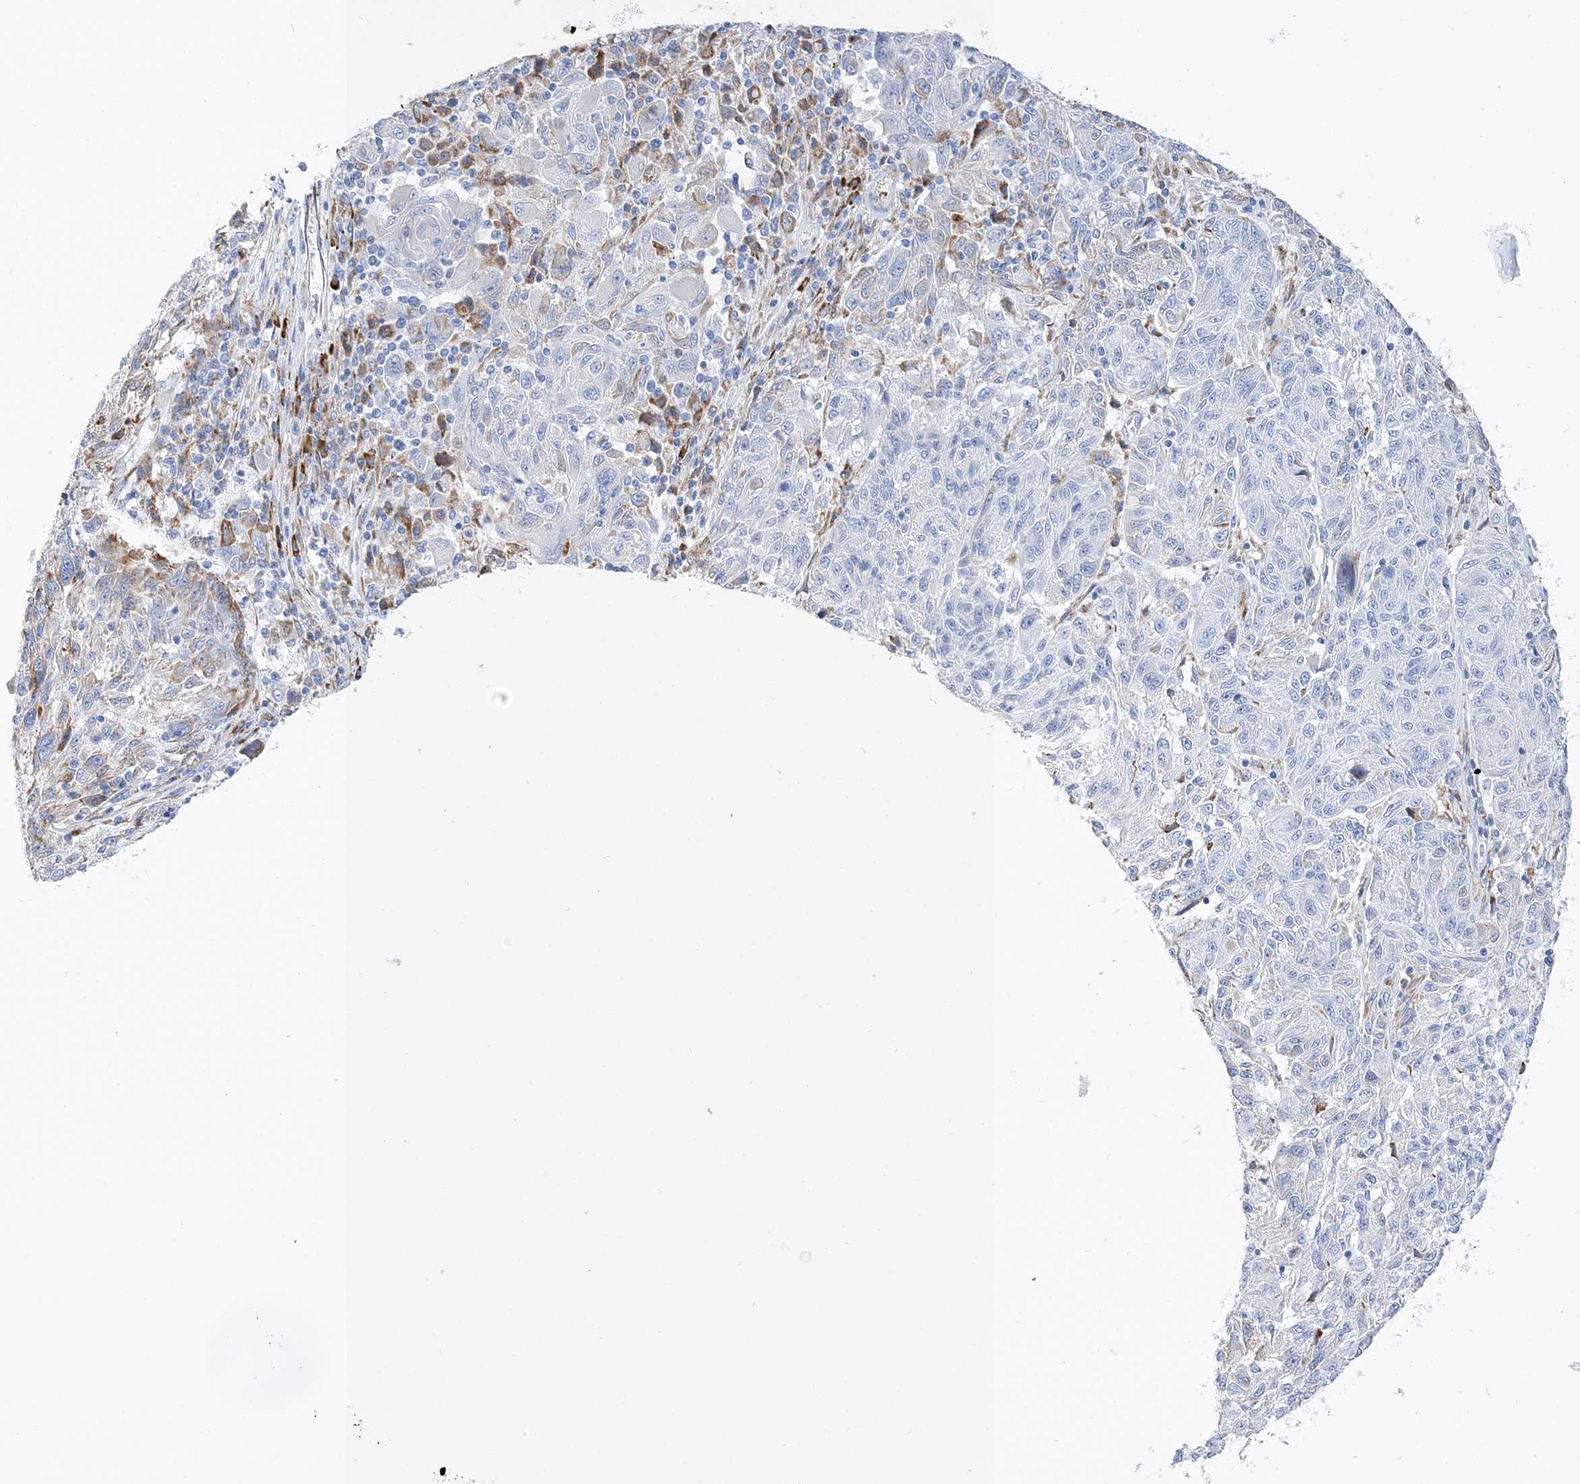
{"staining": {"intensity": "negative", "quantity": "none", "location": "none"}, "tissue": "melanoma", "cell_type": "Tumor cells", "image_type": "cancer", "snomed": [{"axis": "morphology", "description": "Malignant melanoma, NOS"}, {"axis": "topography", "description": "Skin"}], "caption": "DAB (3,3'-diaminobenzidine) immunohistochemical staining of human malignant melanoma demonstrates no significant staining in tumor cells. The staining was performed using DAB (3,3'-diaminobenzidine) to visualize the protein expression in brown, while the nuclei were stained in blue with hematoxylin (Magnification: 20x).", "gene": "TSPYL6", "patient": {"sex": "male", "age": 53}}